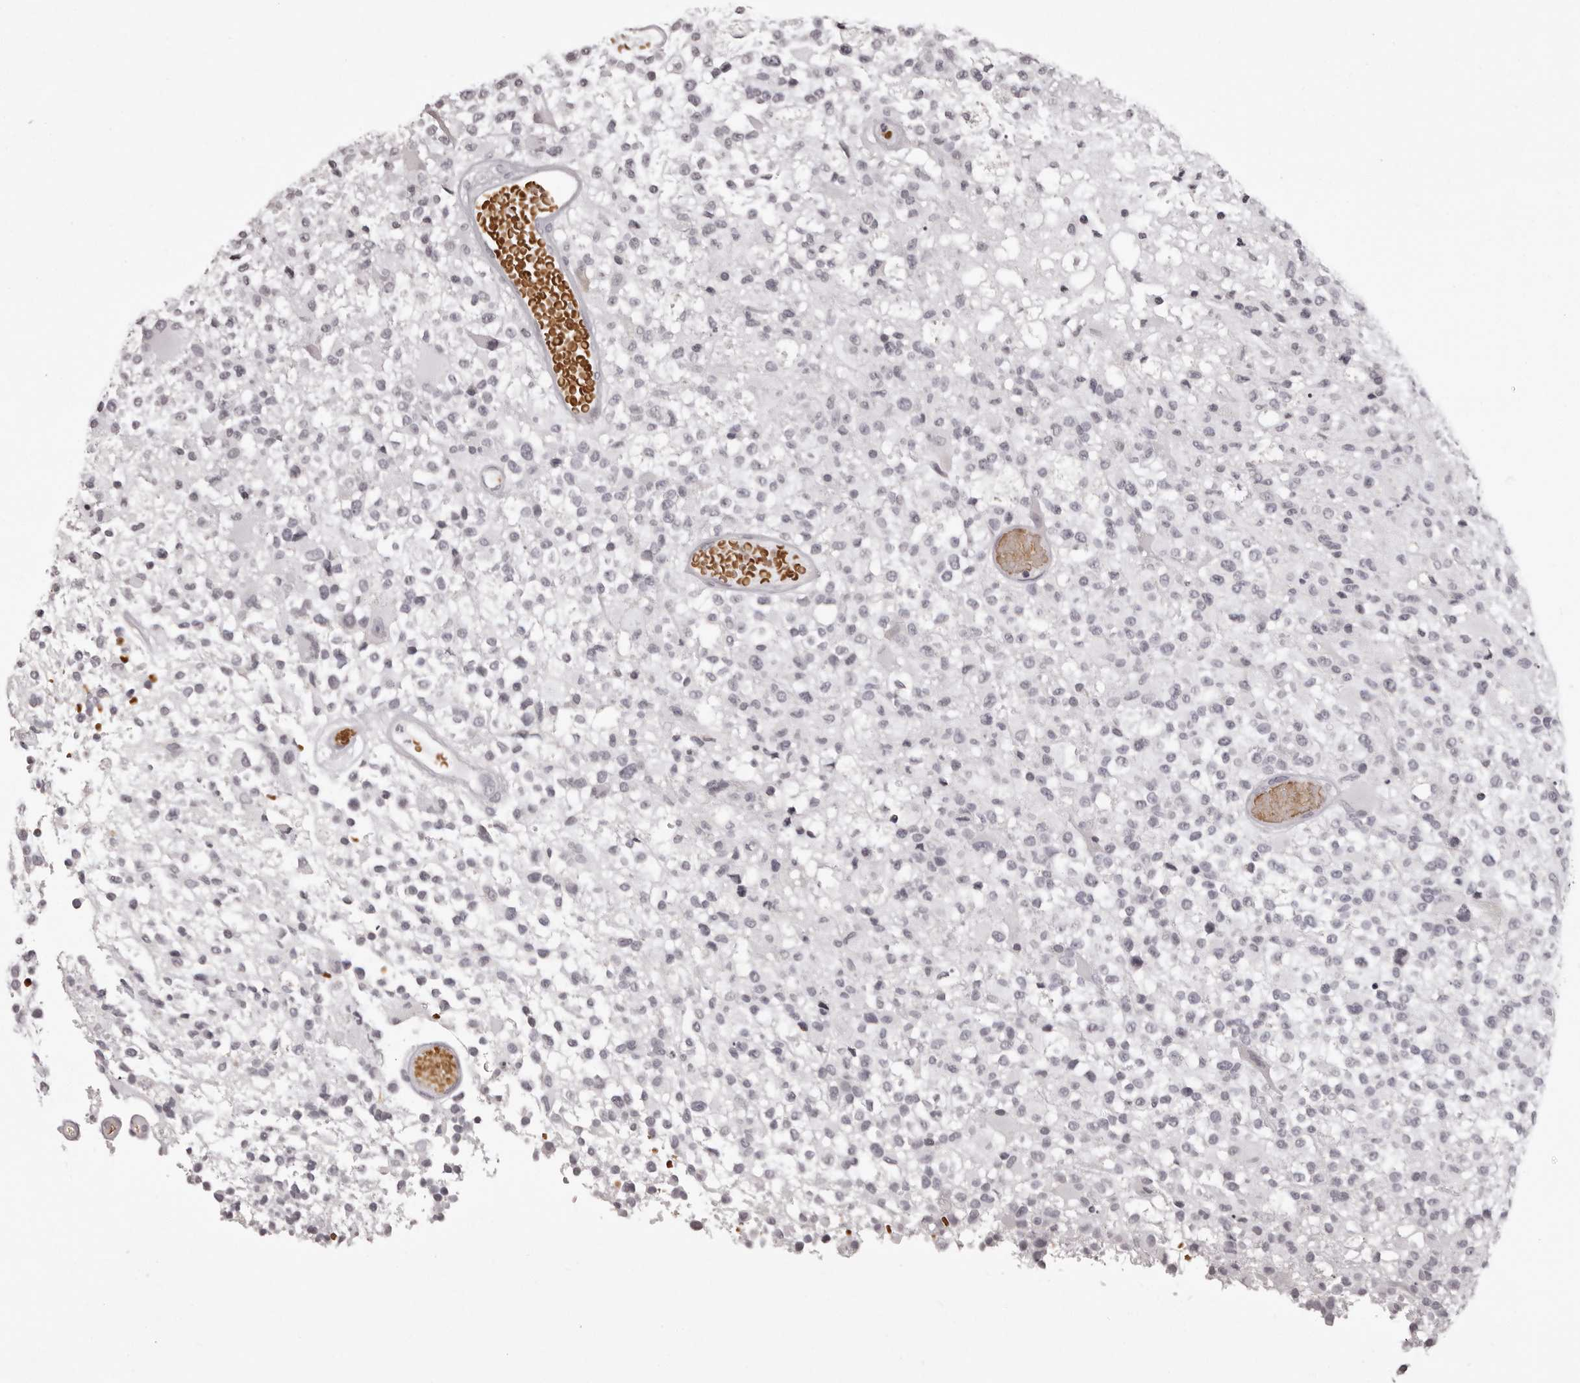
{"staining": {"intensity": "negative", "quantity": "none", "location": "none"}, "tissue": "glioma", "cell_type": "Tumor cells", "image_type": "cancer", "snomed": [{"axis": "morphology", "description": "Glioma, malignant, High grade"}, {"axis": "morphology", "description": "Glioblastoma, NOS"}, {"axis": "topography", "description": "Brain"}], "caption": "This is an immunohistochemistry image of human malignant high-grade glioma. There is no staining in tumor cells.", "gene": "C8orf74", "patient": {"sex": "male", "age": 60}}